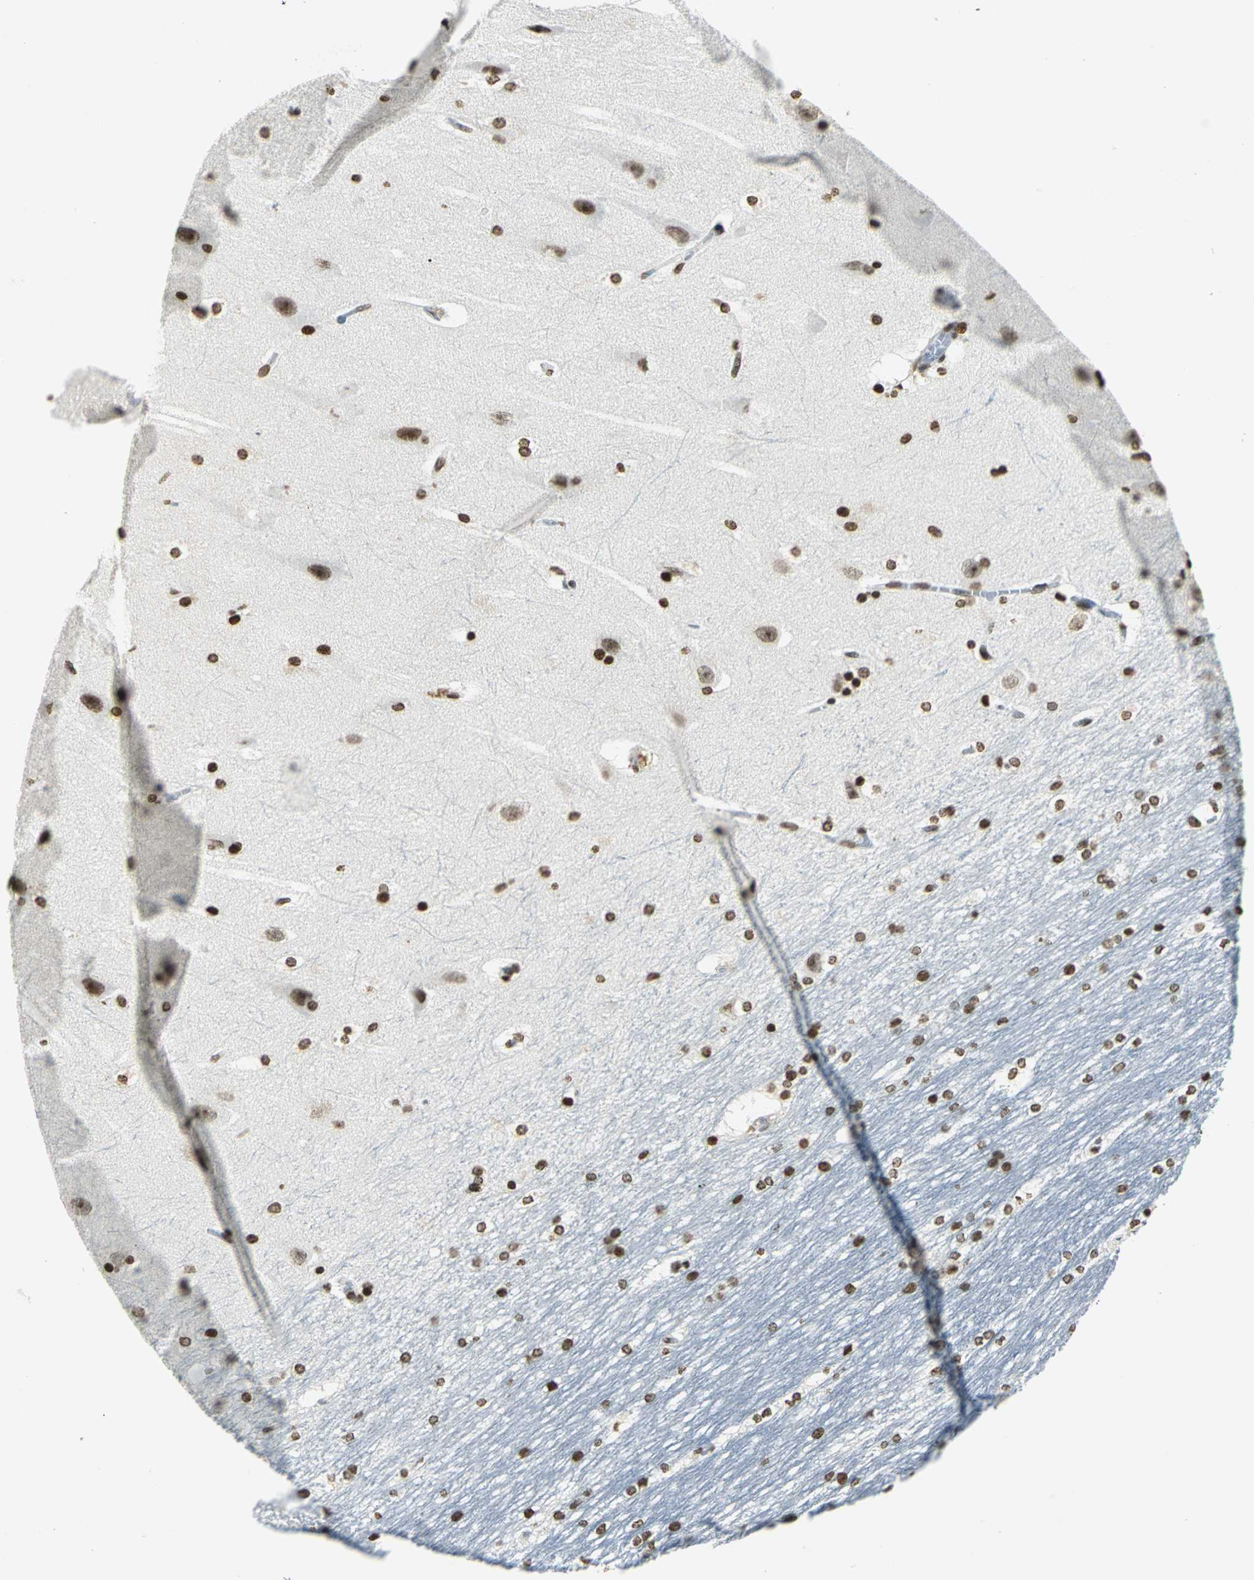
{"staining": {"intensity": "strong", "quantity": ">75%", "location": "nuclear"}, "tissue": "hippocampus", "cell_type": "Glial cells", "image_type": "normal", "snomed": [{"axis": "morphology", "description": "Normal tissue, NOS"}, {"axis": "topography", "description": "Hippocampus"}], "caption": "Immunohistochemistry (DAB (3,3'-diaminobenzidine)) staining of benign hippocampus demonstrates strong nuclear protein expression in about >75% of glial cells.", "gene": "MCM4", "patient": {"sex": "female", "age": 19}}